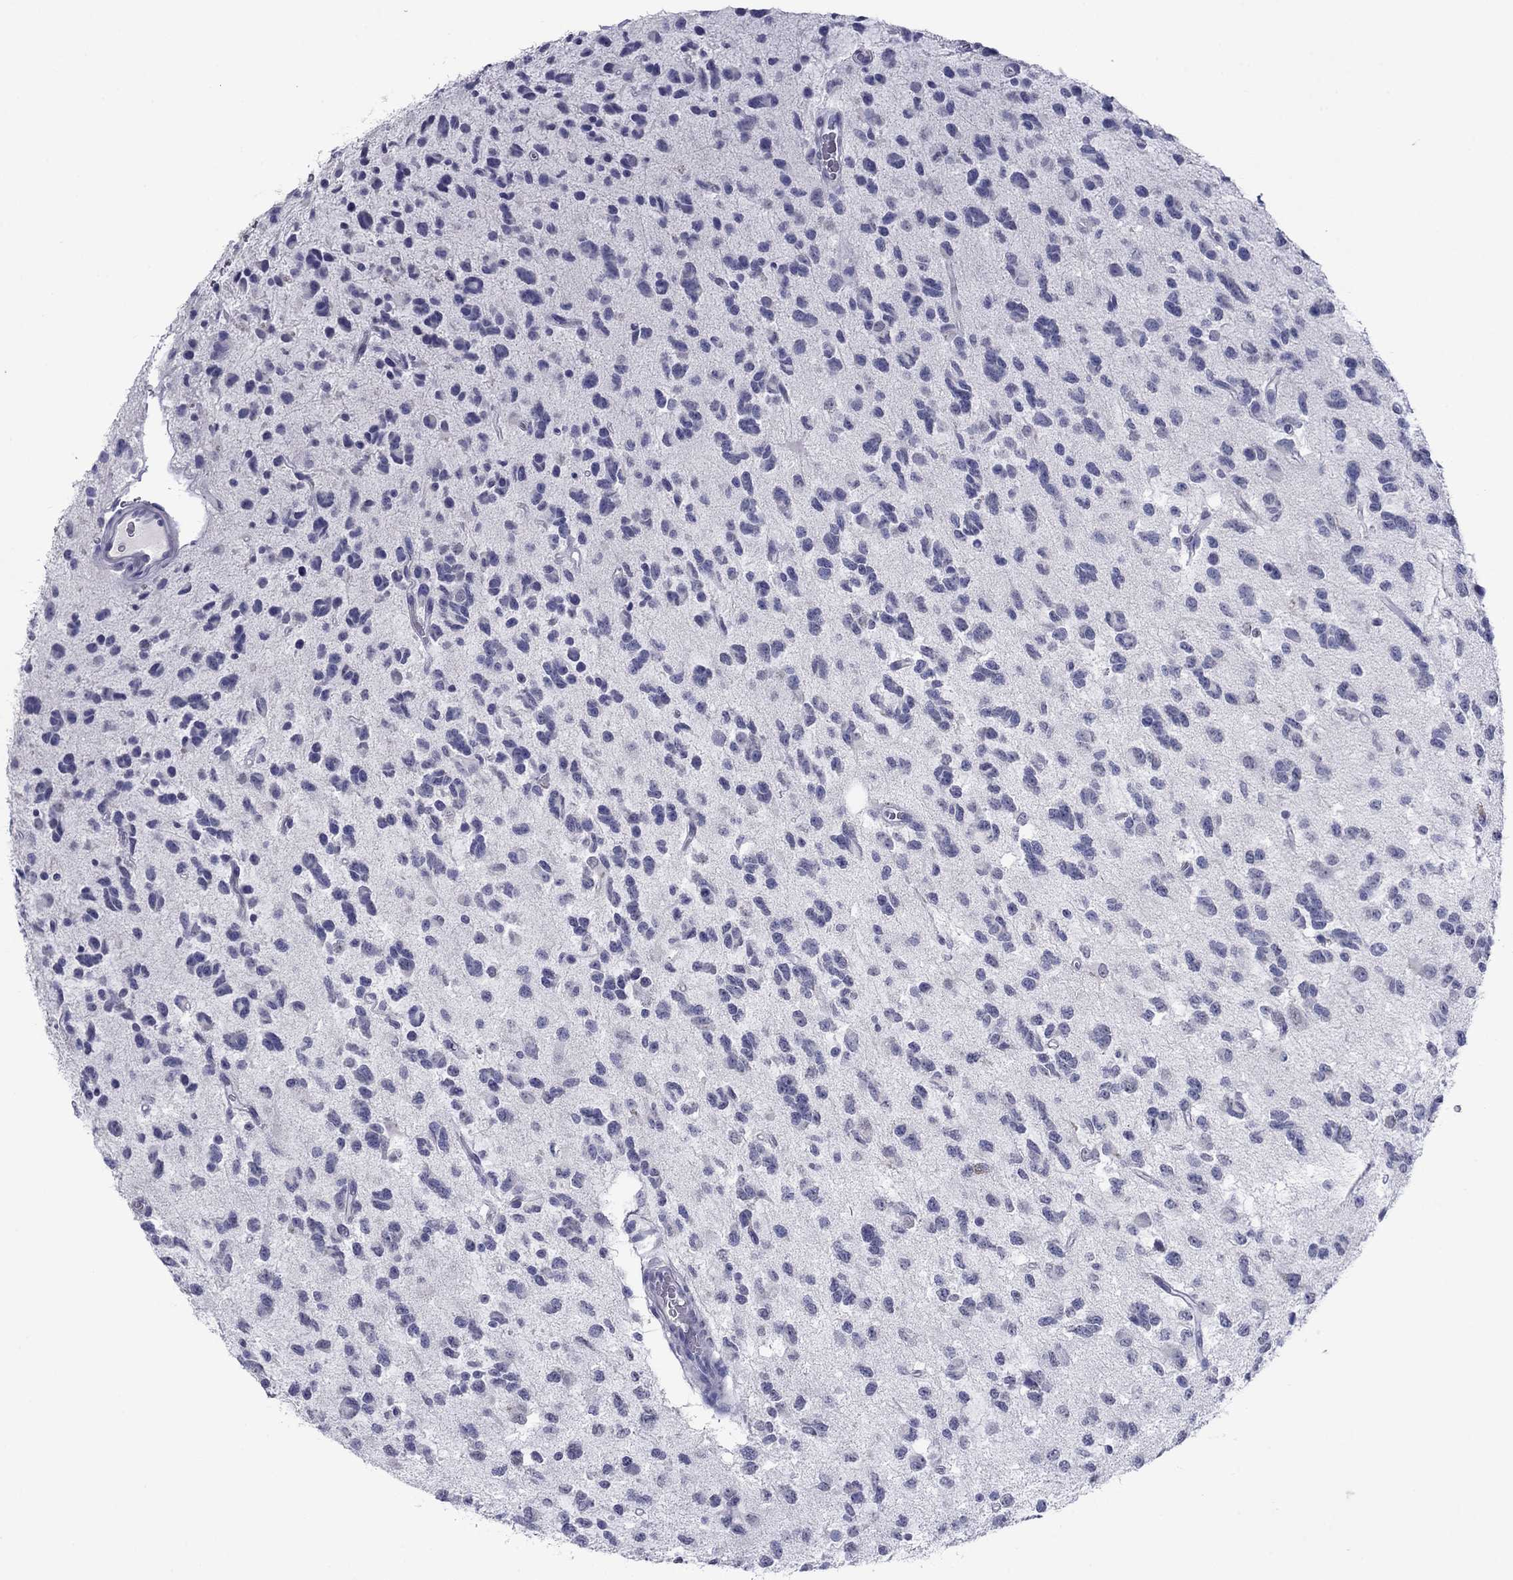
{"staining": {"intensity": "negative", "quantity": "none", "location": "none"}, "tissue": "glioma", "cell_type": "Tumor cells", "image_type": "cancer", "snomed": [{"axis": "morphology", "description": "Glioma, malignant, Low grade"}, {"axis": "topography", "description": "Brain"}], "caption": "There is no significant expression in tumor cells of glioma.", "gene": "HAO1", "patient": {"sex": "female", "age": 45}}